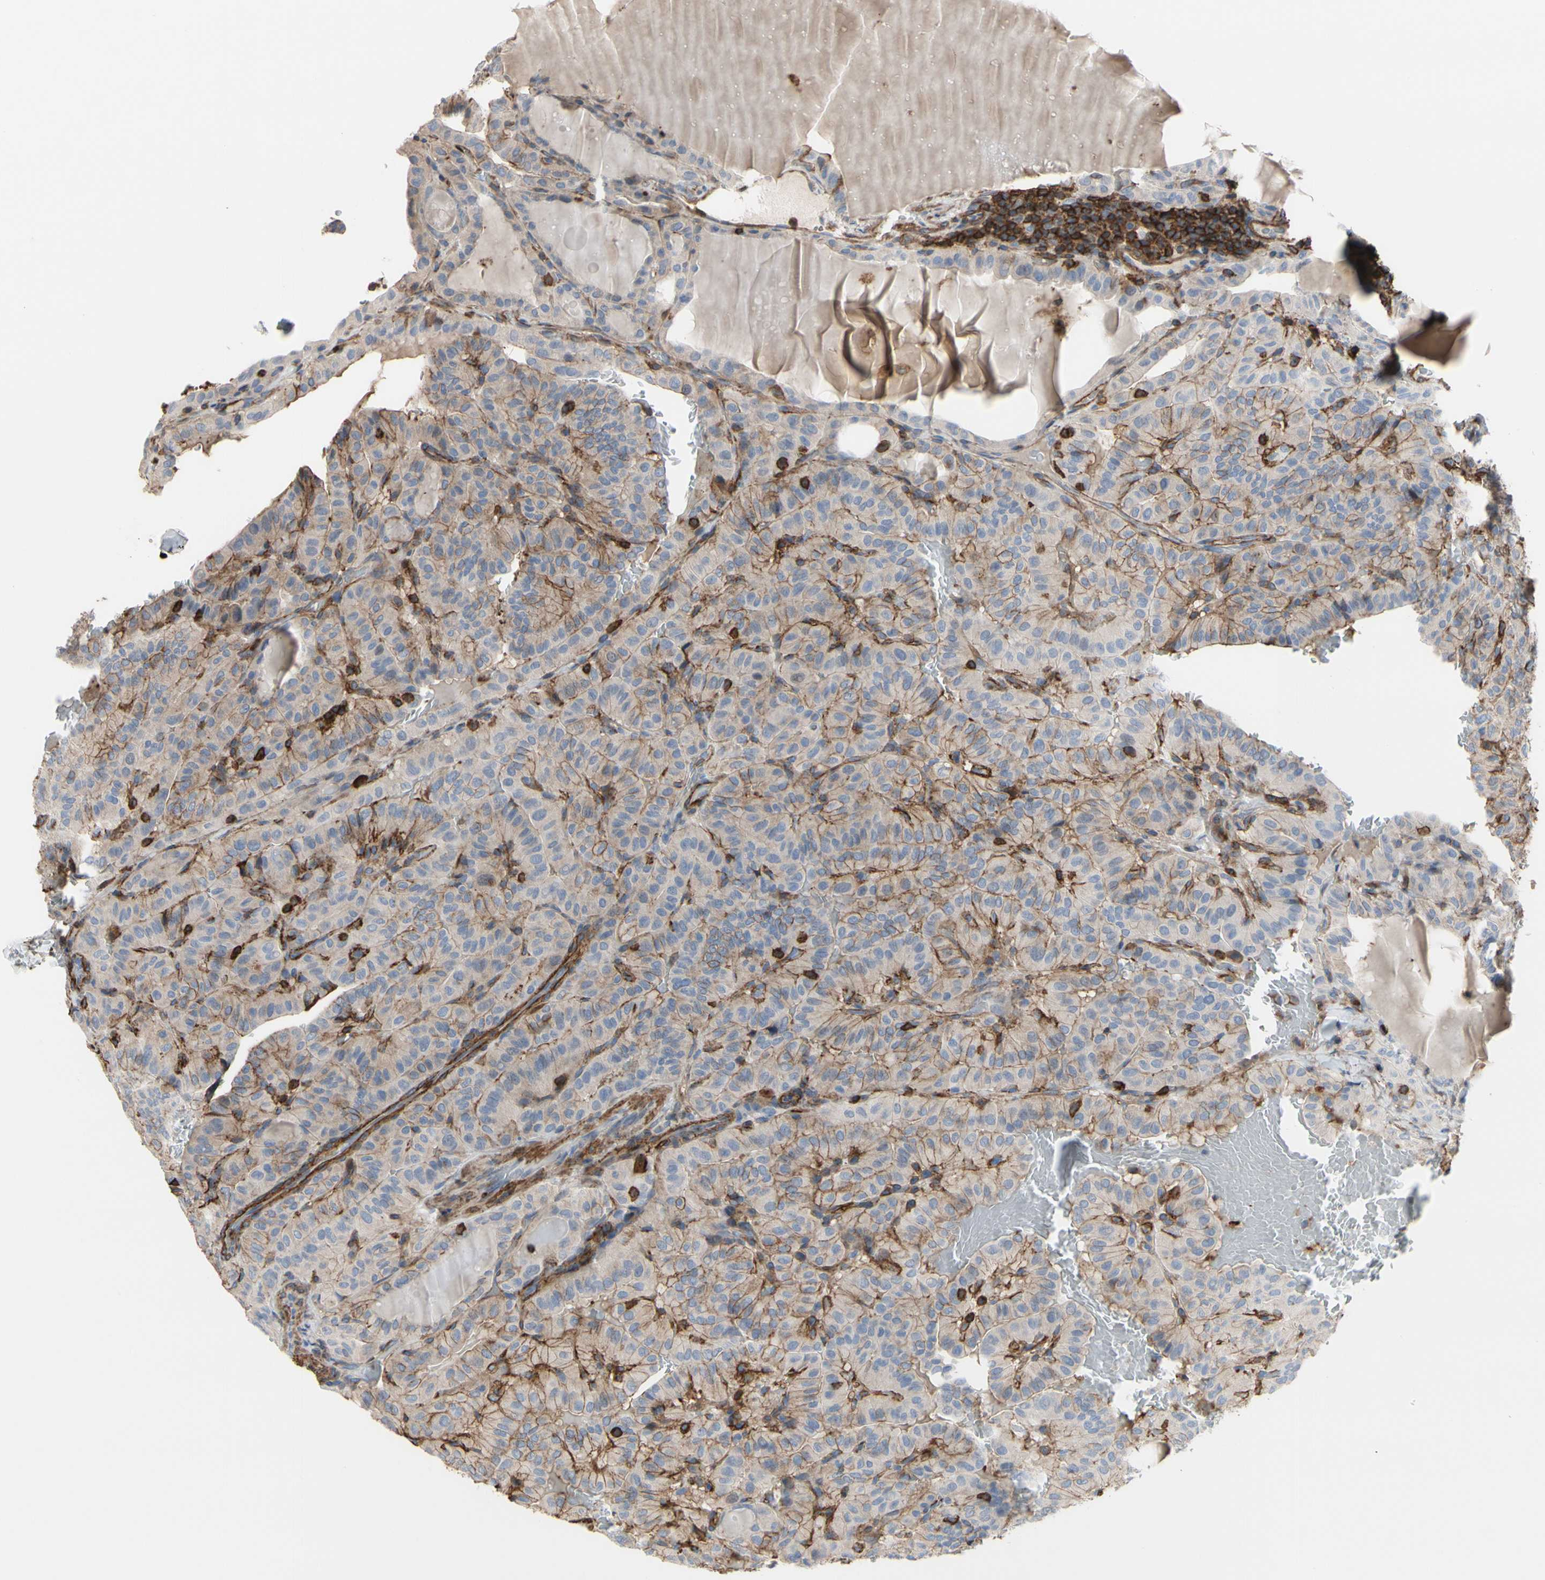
{"staining": {"intensity": "weak", "quantity": ">75%", "location": "cytoplasmic/membranous"}, "tissue": "thyroid cancer", "cell_type": "Tumor cells", "image_type": "cancer", "snomed": [{"axis": "morphology", "description": "Papillary adenocarcinoma, NOS"}, {"axis": "topography", "description": "Thyroid gland"}], "caption": "The micrograph displays immunohistochemical staining of papillary adenocarcinoma (thyroid). There is weak cytoplasmic/membranous staining is seen in approximately >75% of tumor cells.", "gene": "ANXA6", "patient": {"sex": "male", "age": 77}}